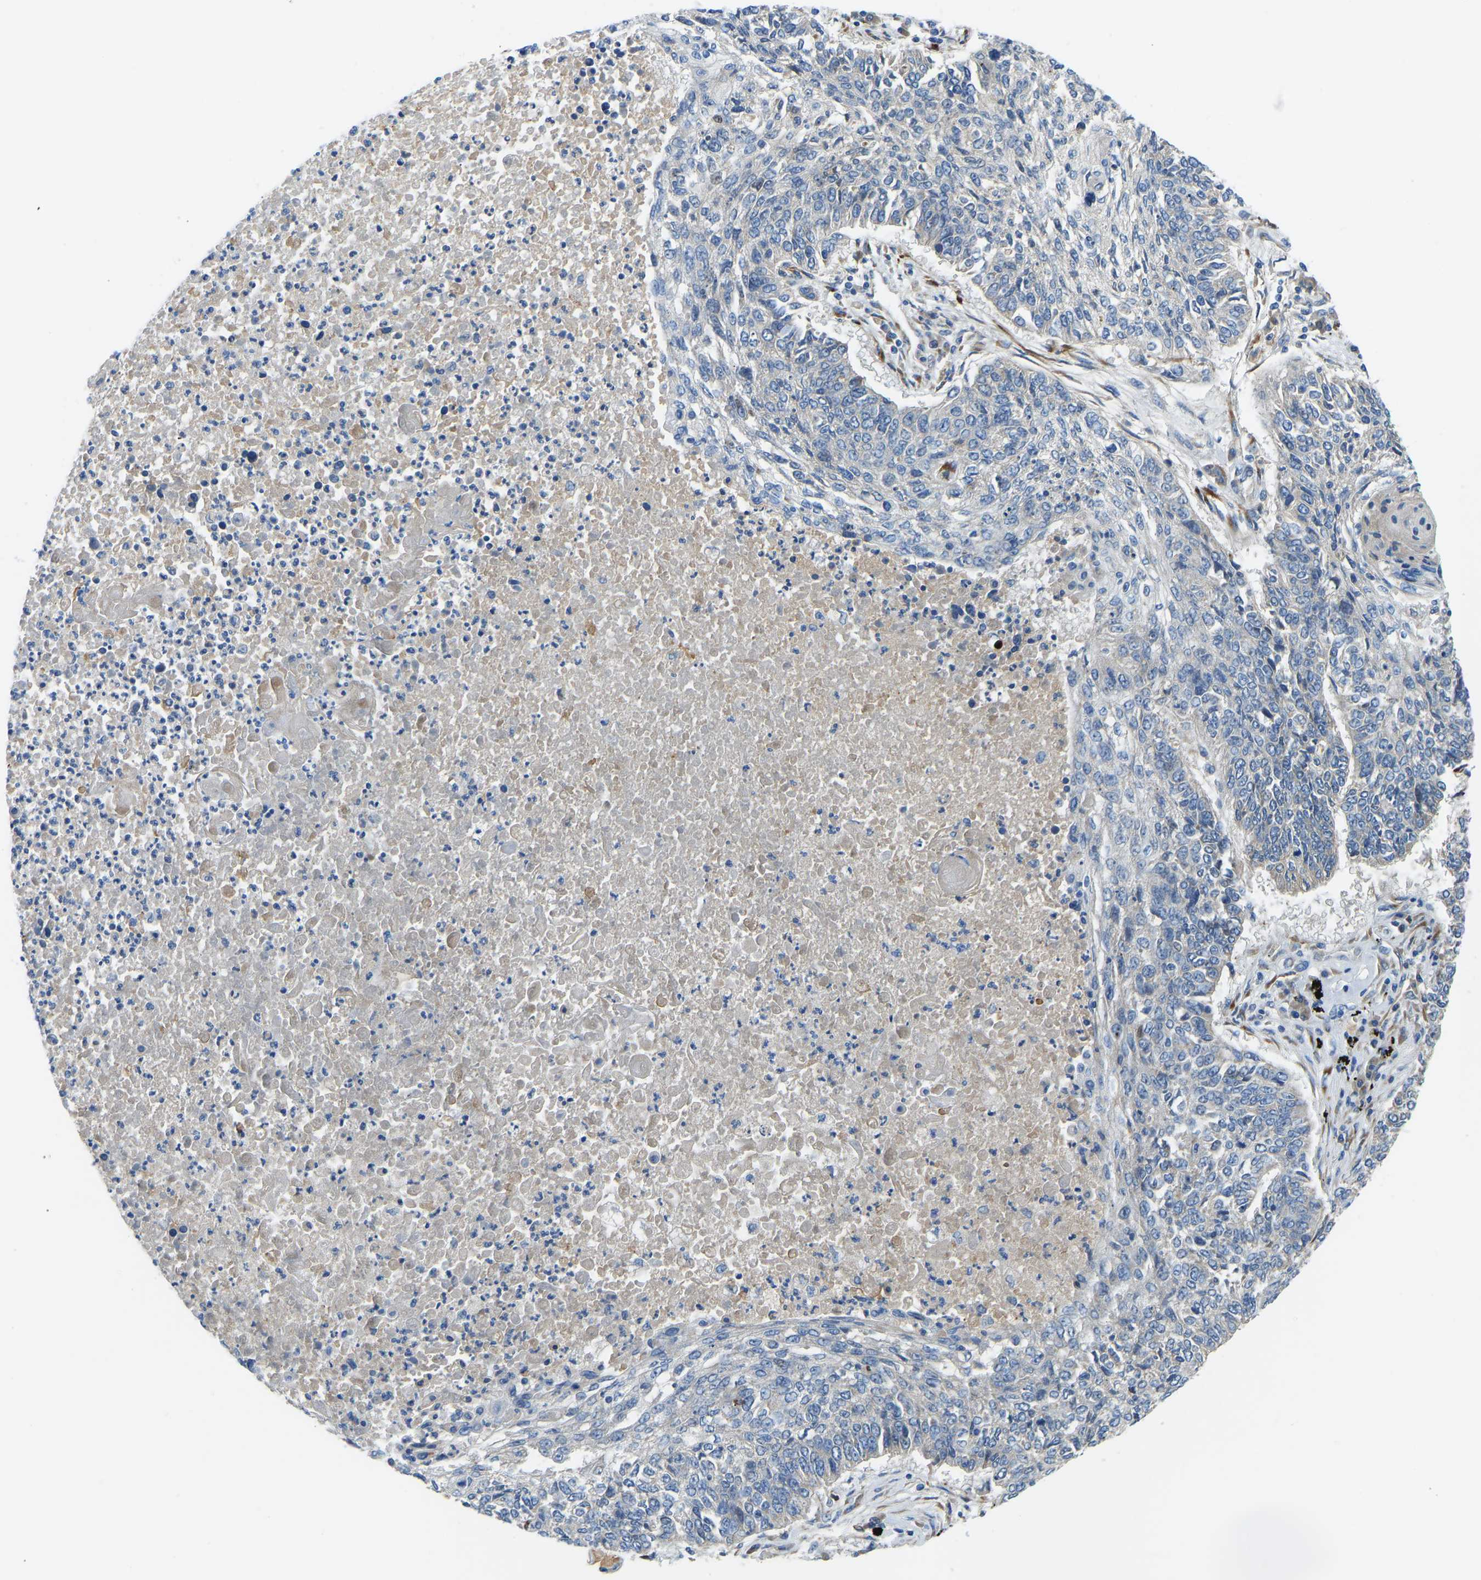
{"staining": {"intensity": "negative", "quantity": "none", "location": "none"}, "tissue": "lung cancer", "cell_type": "Tumor cells", "image_type": "cancer", "snomed": [{"axis": "morphology", "description": "Normal tissue, NOS"}, {"axis": "morphology", "description": "Squamous cell carcinoma, NOS"}, {"axis": "topography", "description": "Cartilage tissue"}, {"axis": "topography", "description": "Bronchus"}, {"axis": "topography", "description": "Lung"}], "caption": "There is no significant expression in tumor cells of squamous cell carcinoma (lung).", "gene": "COL15A1", "patient": {"sex": "female", "age": 49}}